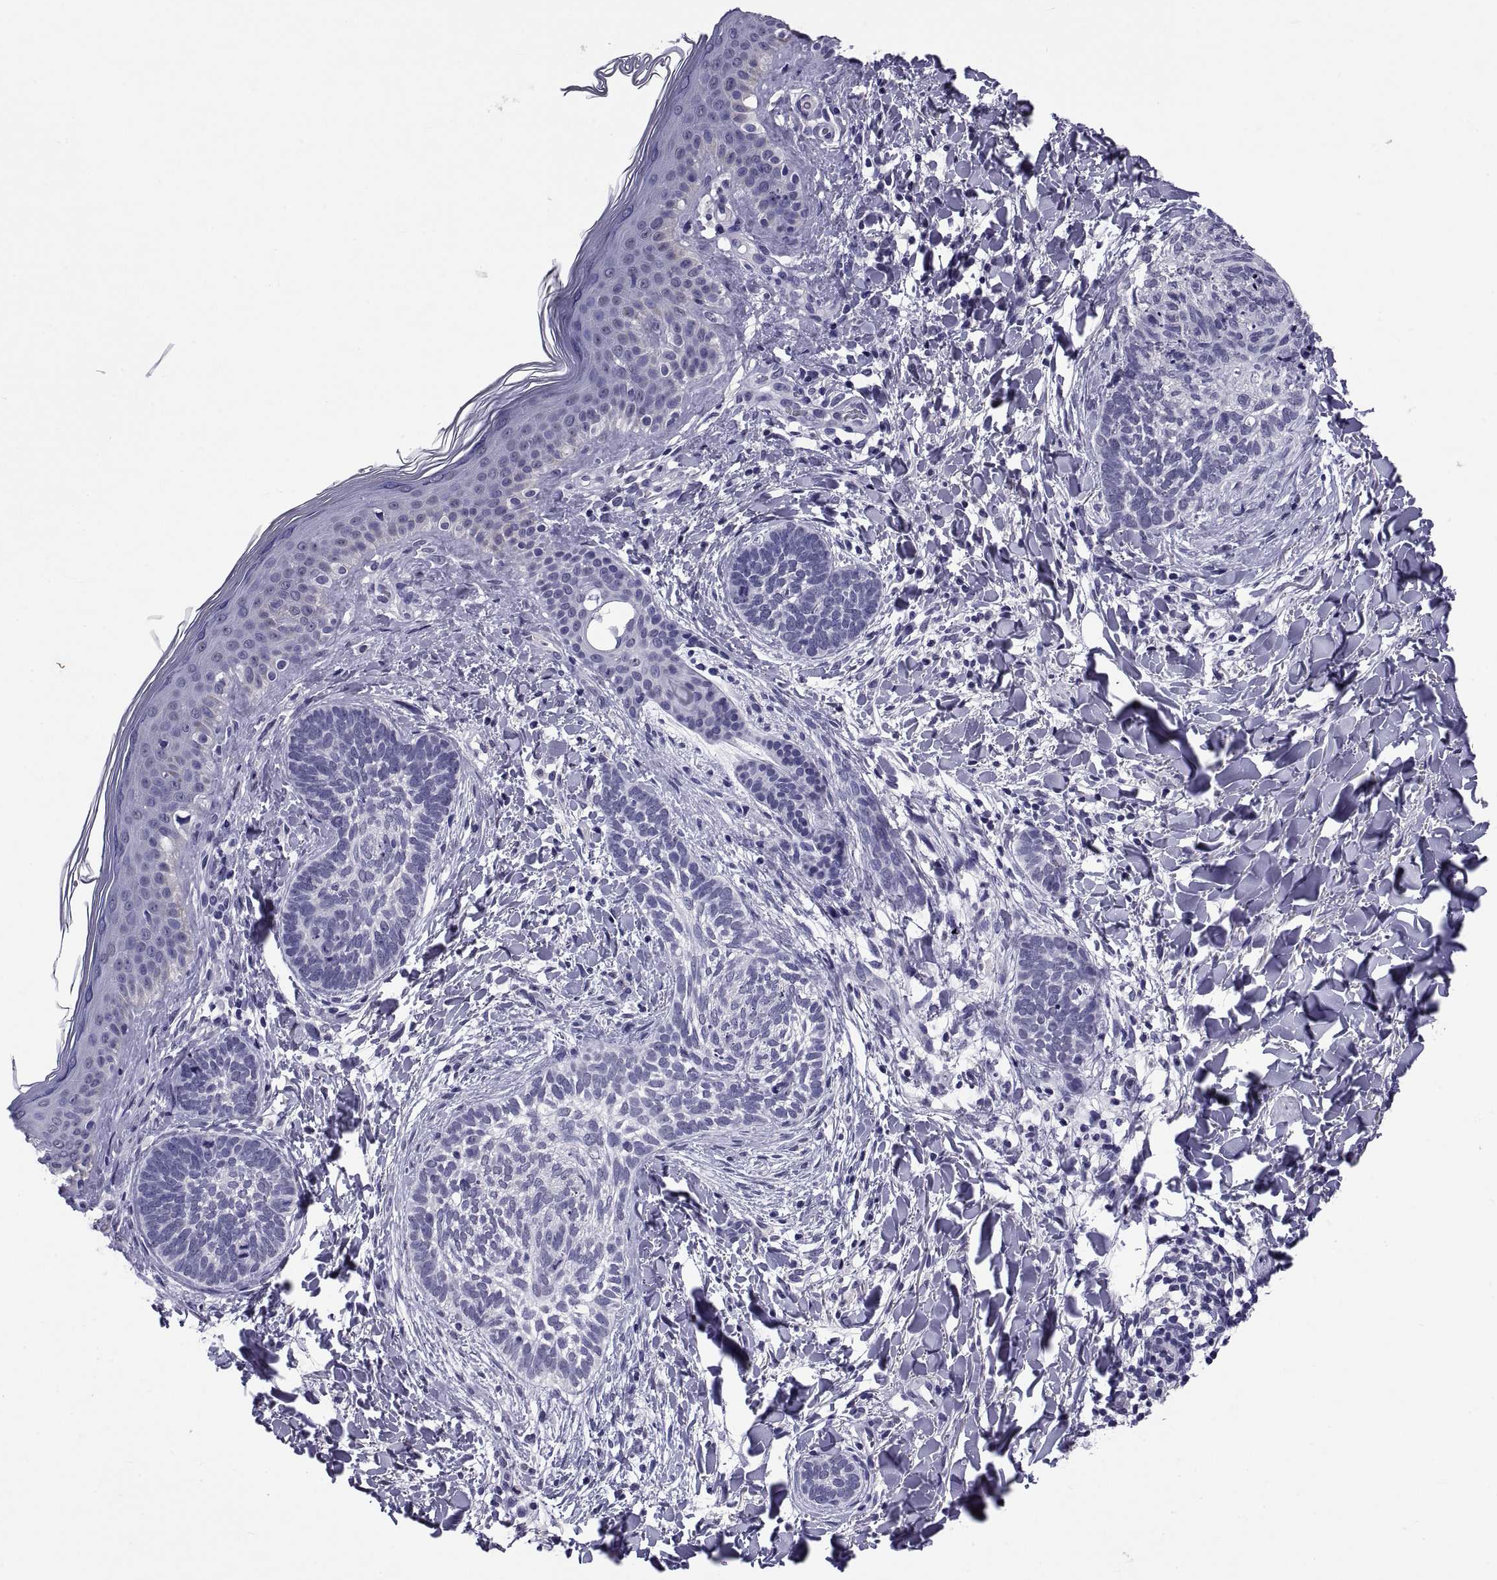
{"staining": {"intensity": "negative", "quantity": "none", "location": "none"}, "tissue": "skin cancer", "cell_type": "Tumor cells", "image_type": "cancer", "snomed": [{"axis": "morphology", "description": "Normal tissue, NOS"}, {"axis": "morphology", "description": "Basal cell carcinoma"}, {"axis": "topography", "description": "Skin"}], "caption": "Image shows no significant protein positivity in tumor cells of skin basal cell carcinoma.", "gene": "TGFBR3L", "patient": {"sex": "male", "age": 46}}